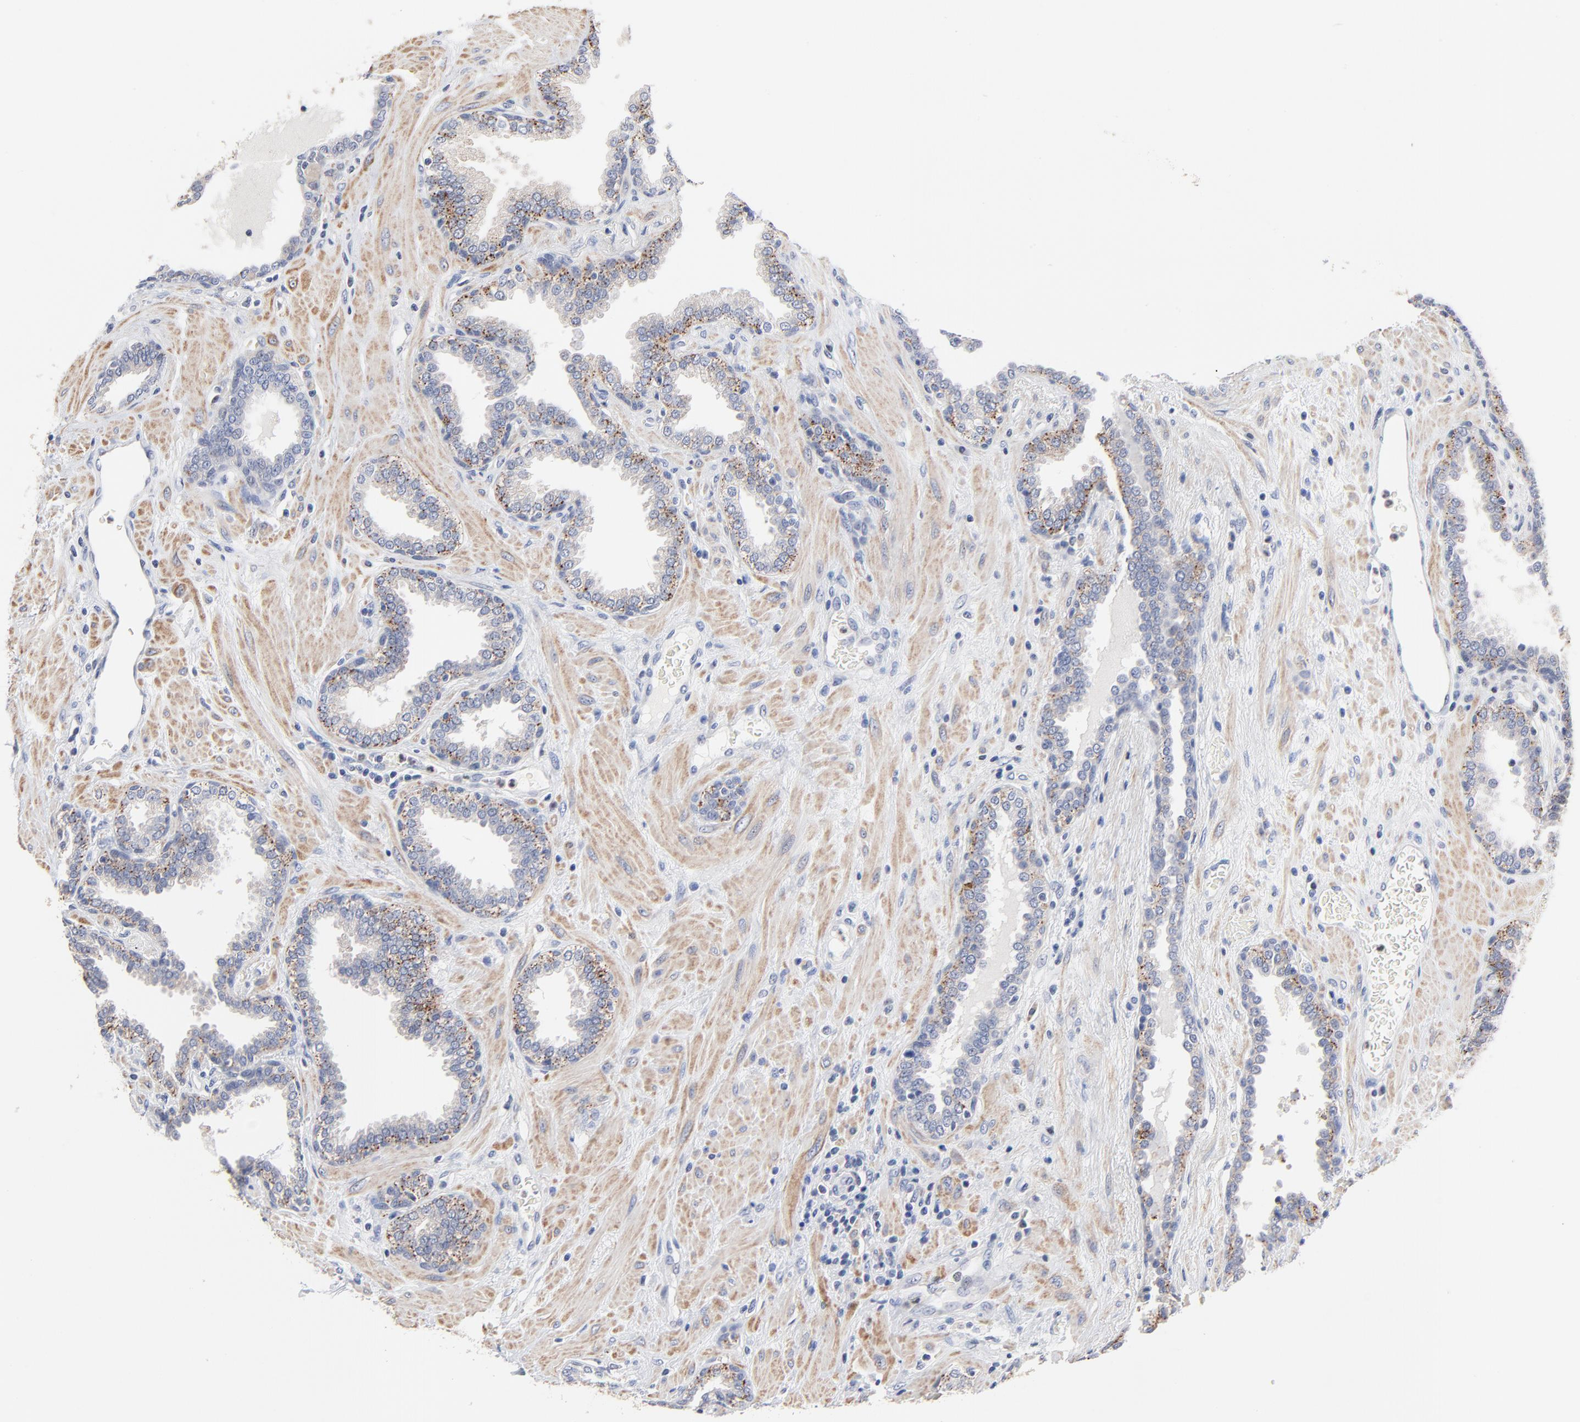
{"staining": {"intensity": "strong", "quantity": "<25%", "location": "cytoplasmic/membranous"}, "tissue": "prostate", "cell_type": "Glandular cells", "image_type": "normal", "snomed": [{"axis": "morphology", "description": "Normal tissue, NOS"}, {"axis": "topography", "description": "Prostate"}], "caption": "Approximately <25% of glandular cells in unremarkable prostate show strong cytoplasmic/membranous protein expression as visualized by brown immunohistochemical staining.", "gene": "AADAC", "patient": {"sex": "male", "age": 51}}